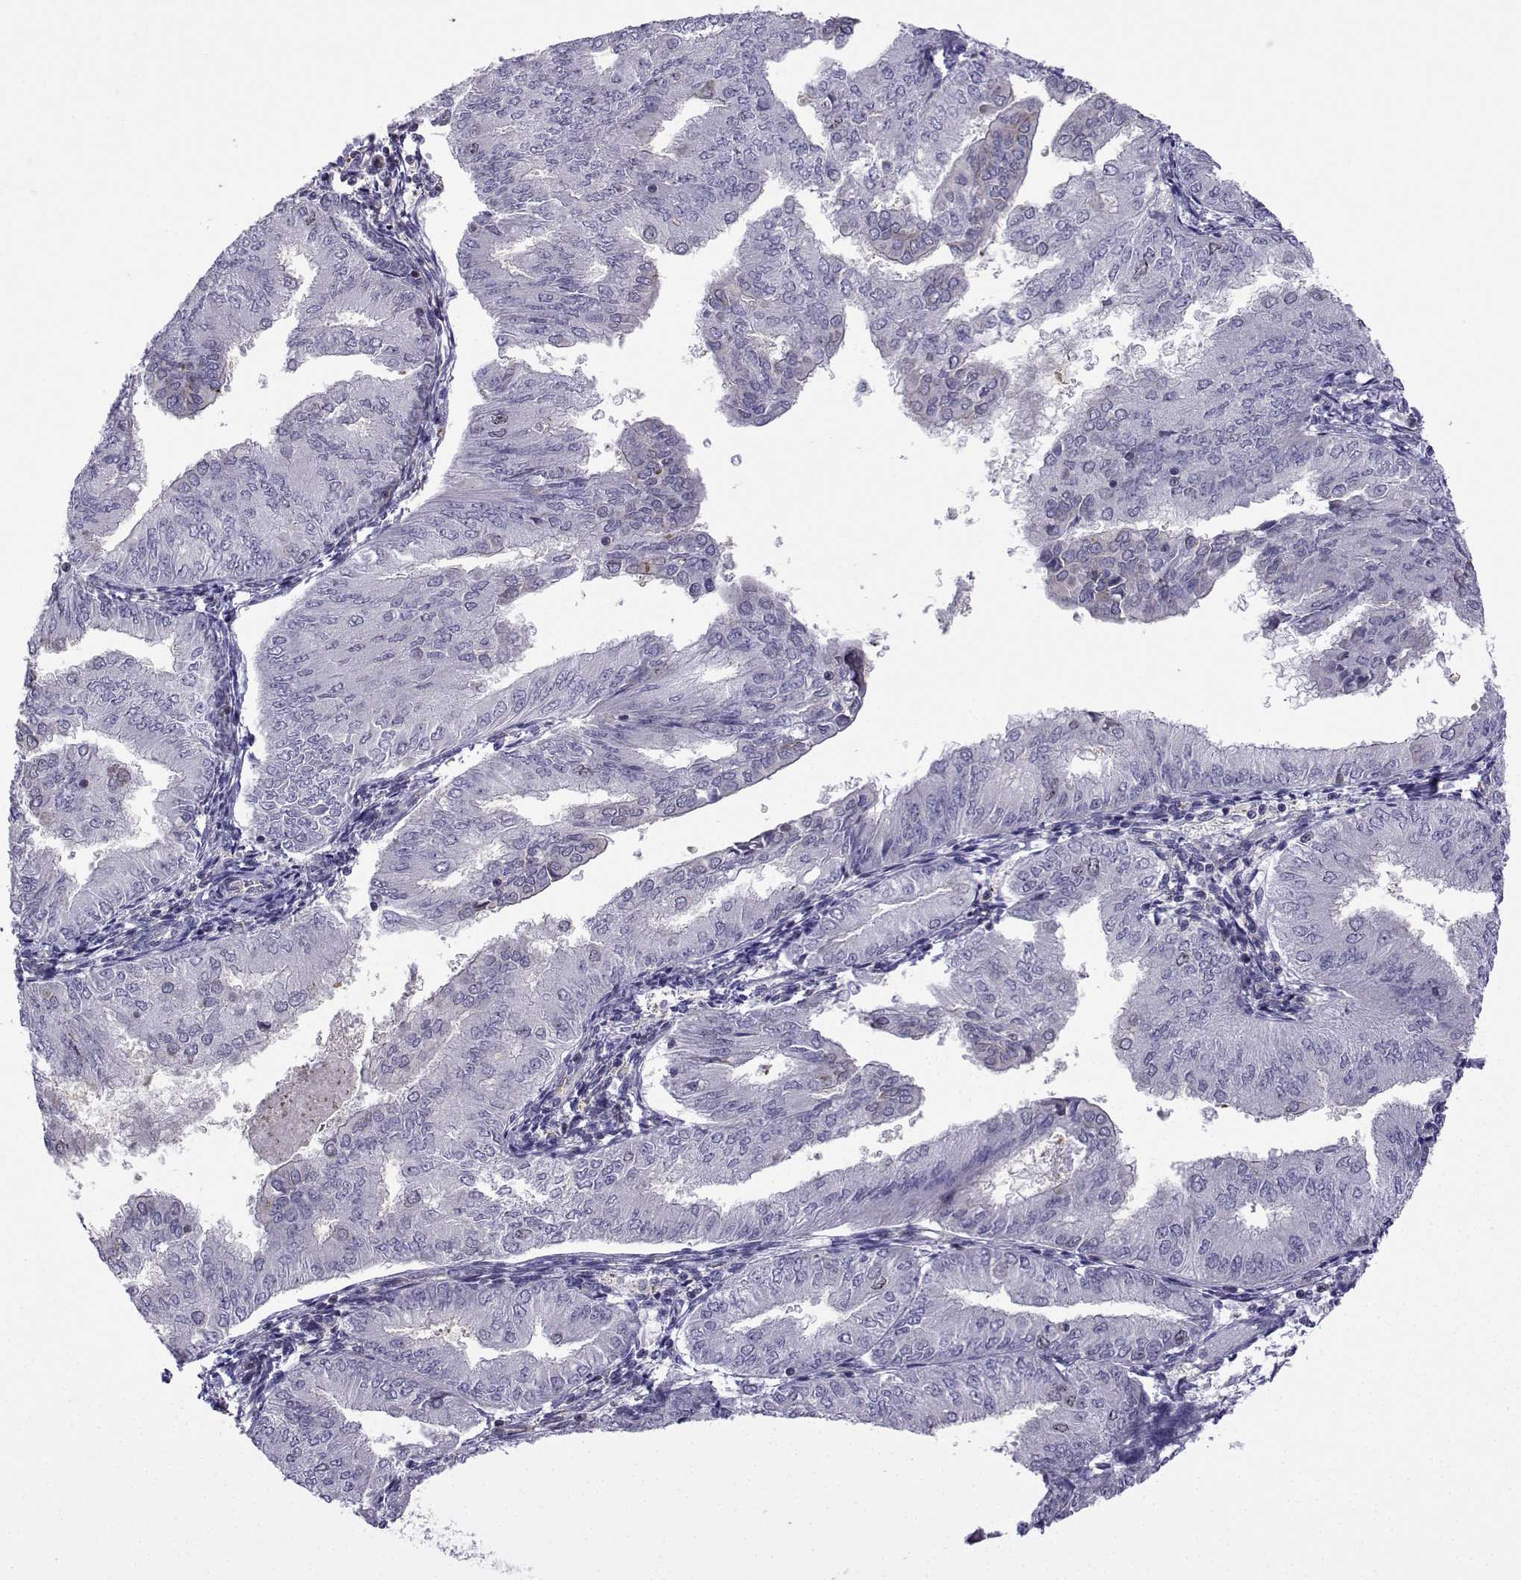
{"staining": {"intensity": "negative", "quantity": "none", "location": "none"}, "tissue": "endometrial cancer", "cell_type": "Tumor cells", "image_type": "cancer", "snomed": [{"axis": "morphology", "description": "Adenocarcinoma, NOS"}, {"axis": "topography", "description": "Endometrium"}], "caption": "This photomicrograph is of endometrial cancer (adenocarcinoma) stained with immunohistochemistry to label a protein in brown with the nuclei are counter-stained blue. There is no staining in tumor cells. (DAB immunohistochemistry with hematoxylin counter stain).", "gene": "INCENP", "patient": {"sex": "female", "age": 53}}